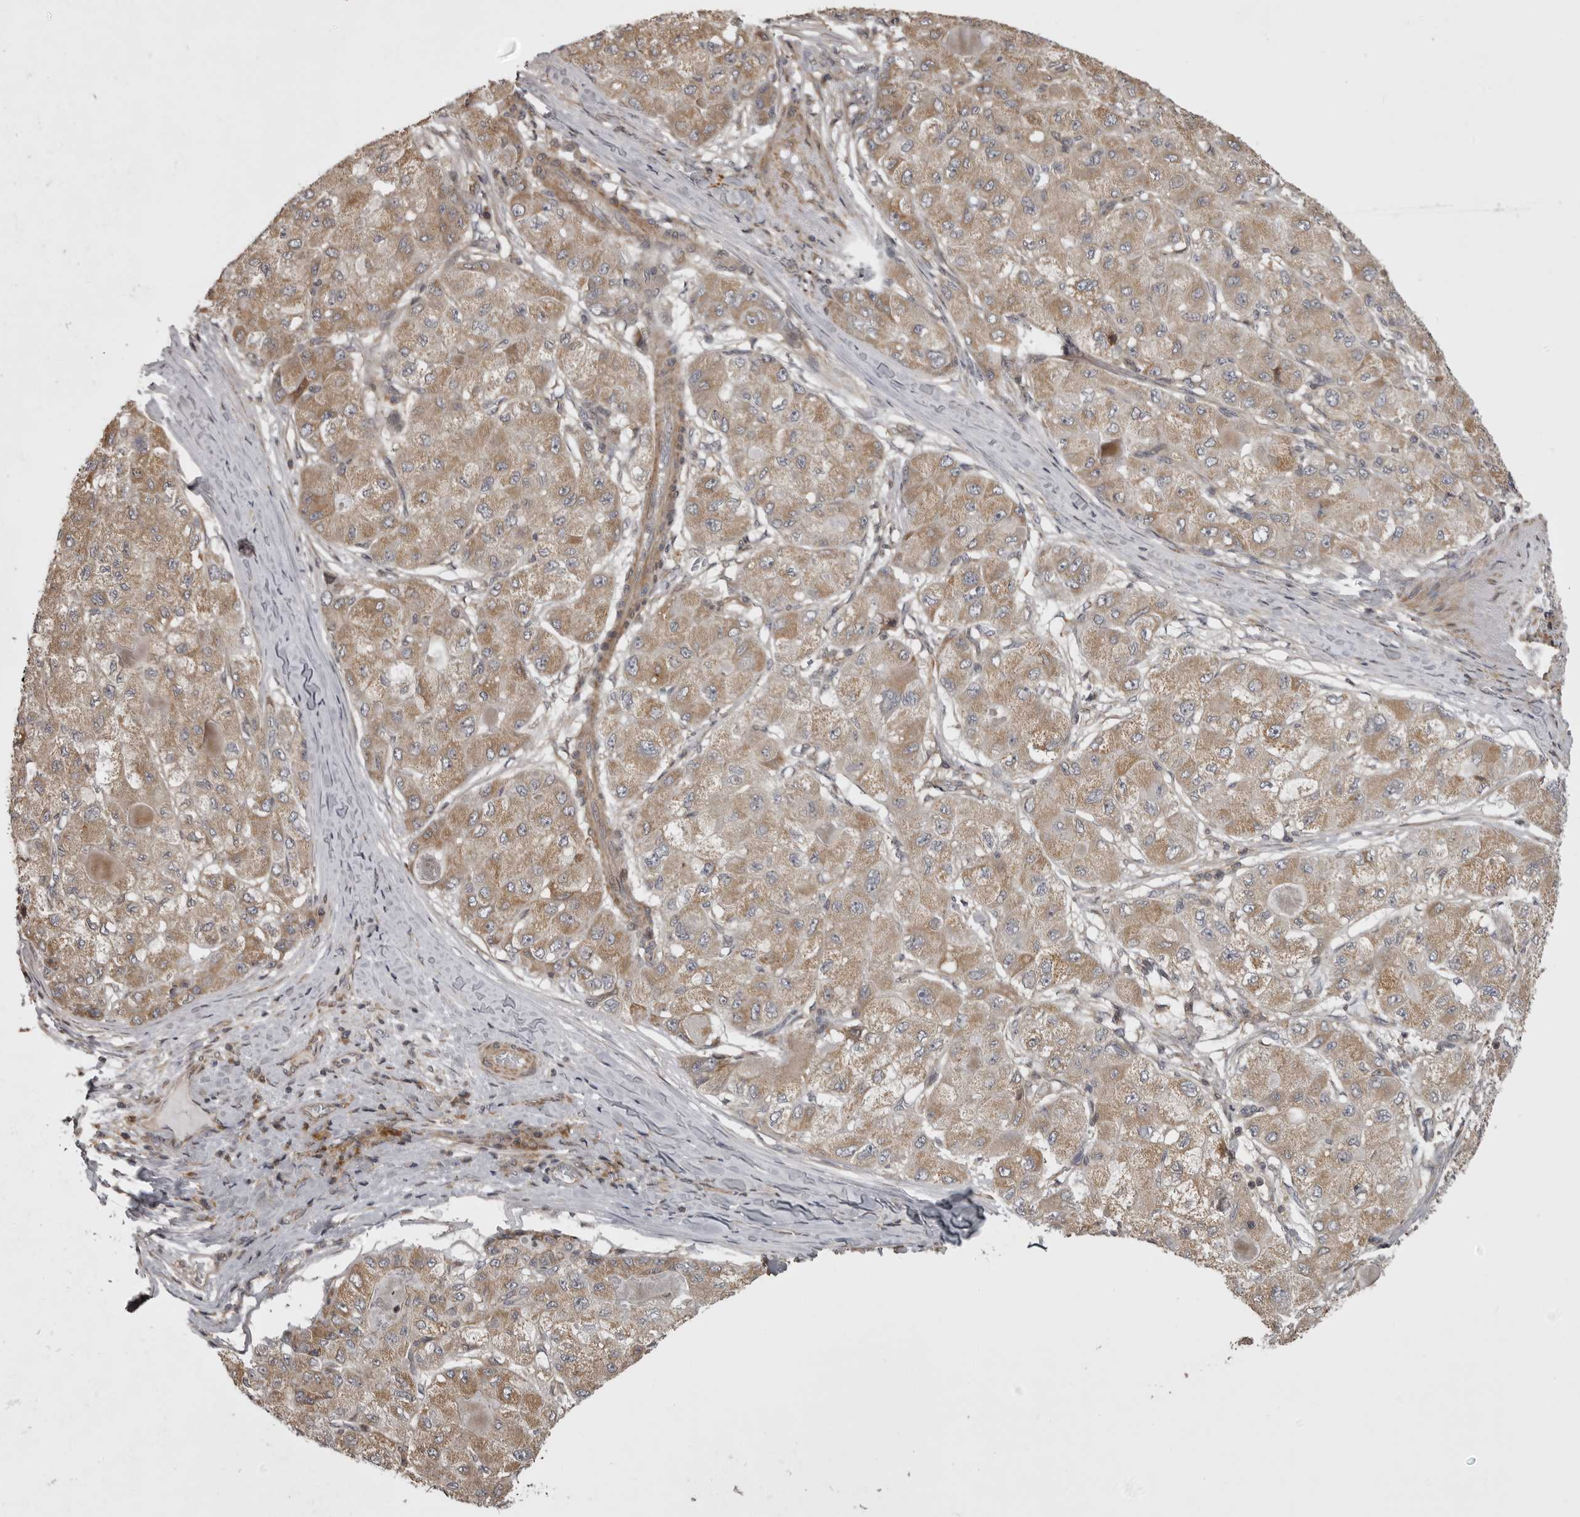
{"staining": {"intensity": "moderate", "quantity": ">75%", "location": "cytoplasmic/membranous"}, "tissue": "liver cancer", "cell_type": "Tumor cells", "image_type": "cancer", "snomed": [{"axis": "morphology", "description": "Carcinoma, Hepatocellular, NOS"}, {"axis": "topography", "description": "Liver"}], "caption": "A medium amount of moderate cytoplasmic/membranous staining is seen in about >75% of tumor cells in liver cancer tissue.", "gene": "ZNRF1", "patient": {"sex": "male", "age": 80}}